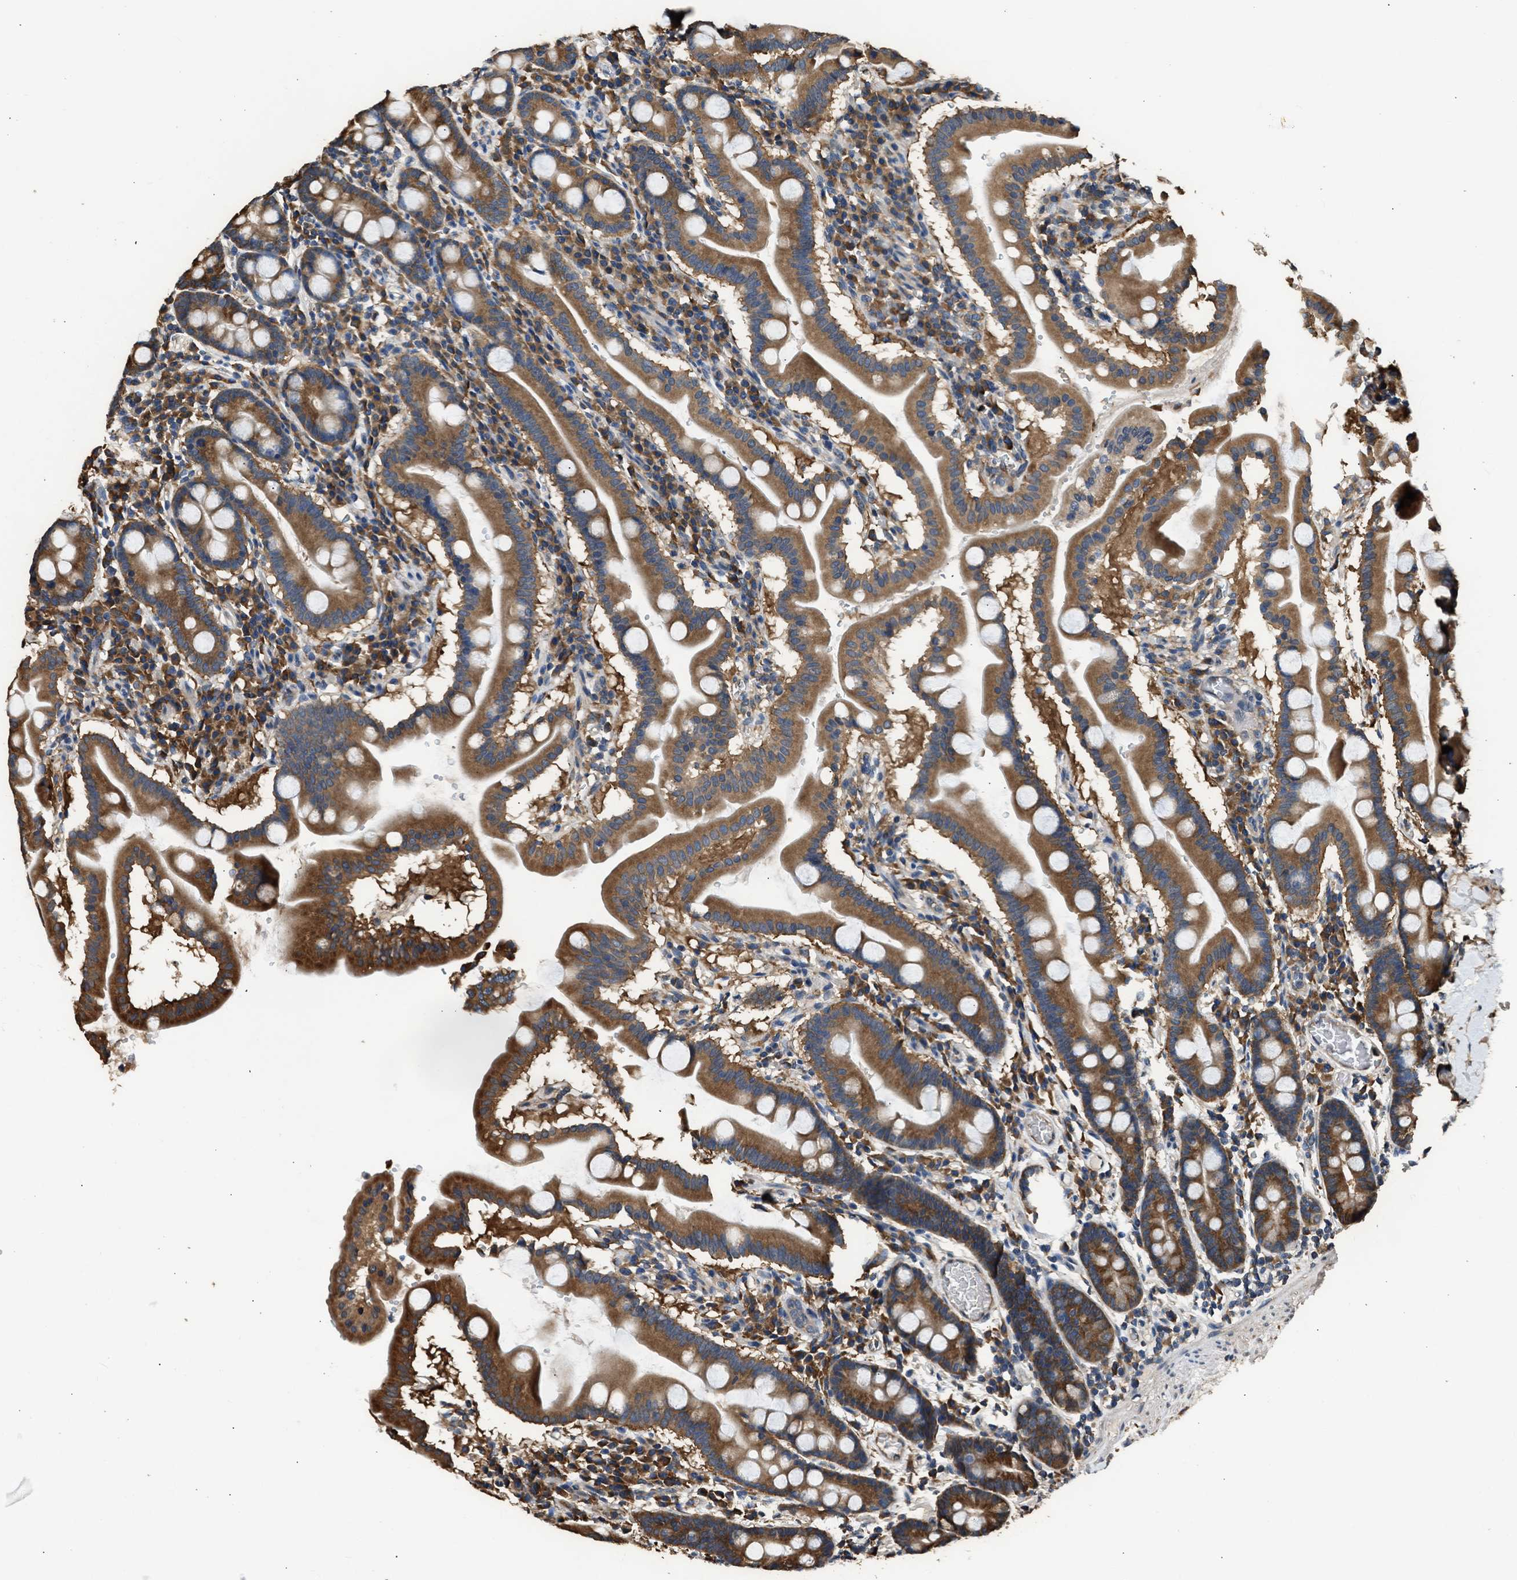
{"staining": {"intensity": "strong", "quantity": ">75%", "location": "cytoplasmic/membranous"}, "tissue": "duodenum", "cell_type": "Glandular cells", "image_type": "normal", "snomed": [{"axis": "morphology", "description": "Normal tissue, NOS"}, {"axis": "topography", "description": "Duodenum"}], "caption": "High-magnification brightfield microscopy of benign duodenum stained with DAB (brown) and counterstained with hematoxylin (blue). glandular cells exhibit strong cytoplasmic/membranous staining is identified in approximately>75% of cells.", "gene": "SLC36A4", "patient": {"sex": "male", "age": 50}}